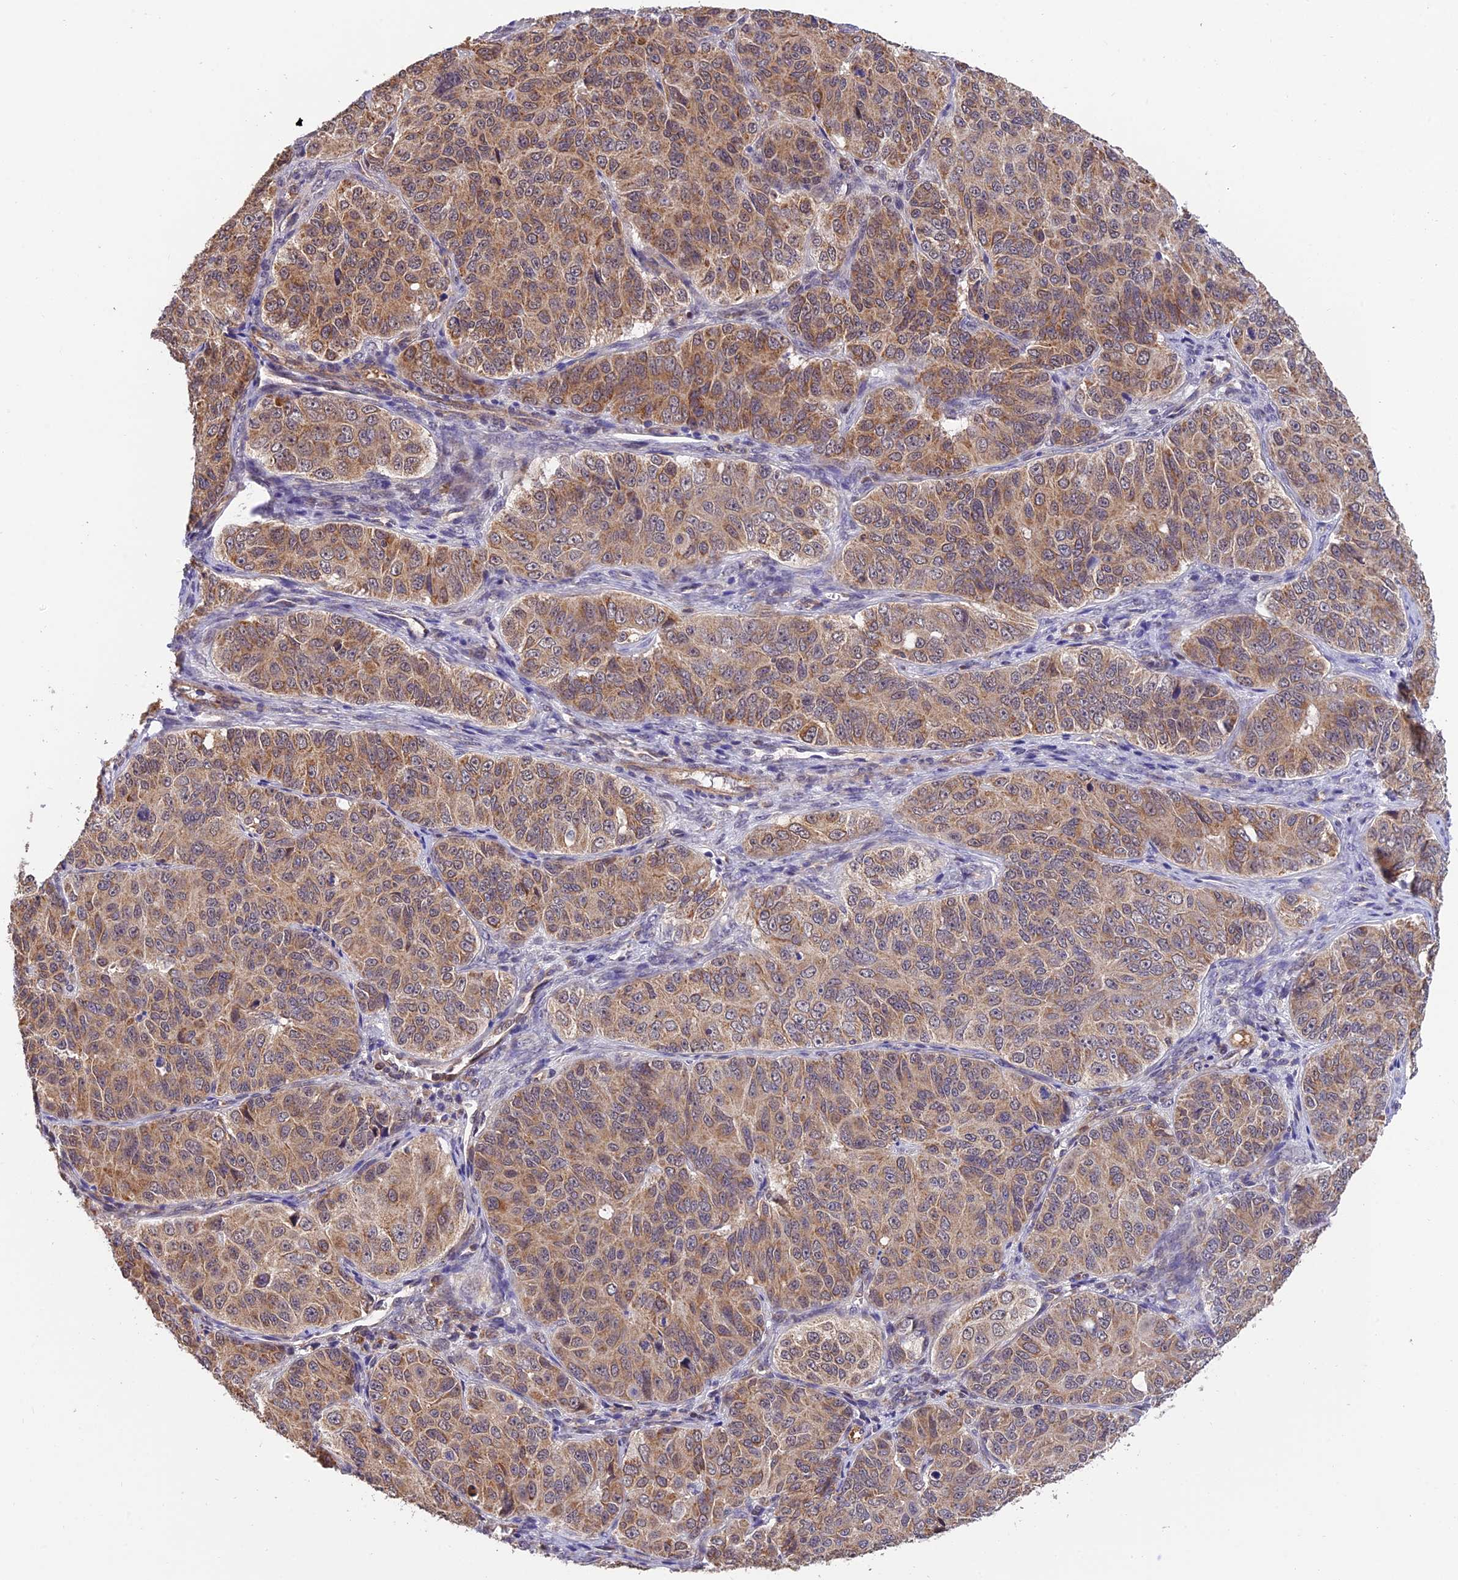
{"staining": {"intensity": "moderate", "quantity": ">75%", "location": "cytoplasmic/membranous"}, "tissue": "ovarian cancer", "cell_type": "Tumor cells", "image_type": "cancer", "snomed": [{"axis": "morphology", "description": "Carcinoma, endometroid"}, {"axis": "topography", "description": "Ovary"}], "caption": "Endometroid carcinoma (ovarian) stained with DAB IHC reveals medium levels of moderate cytoplasmic/membranous positivity in about >75% of tumor cells.", "gene": "MNS1", "patient": {"sex": "female", "age": 51}}